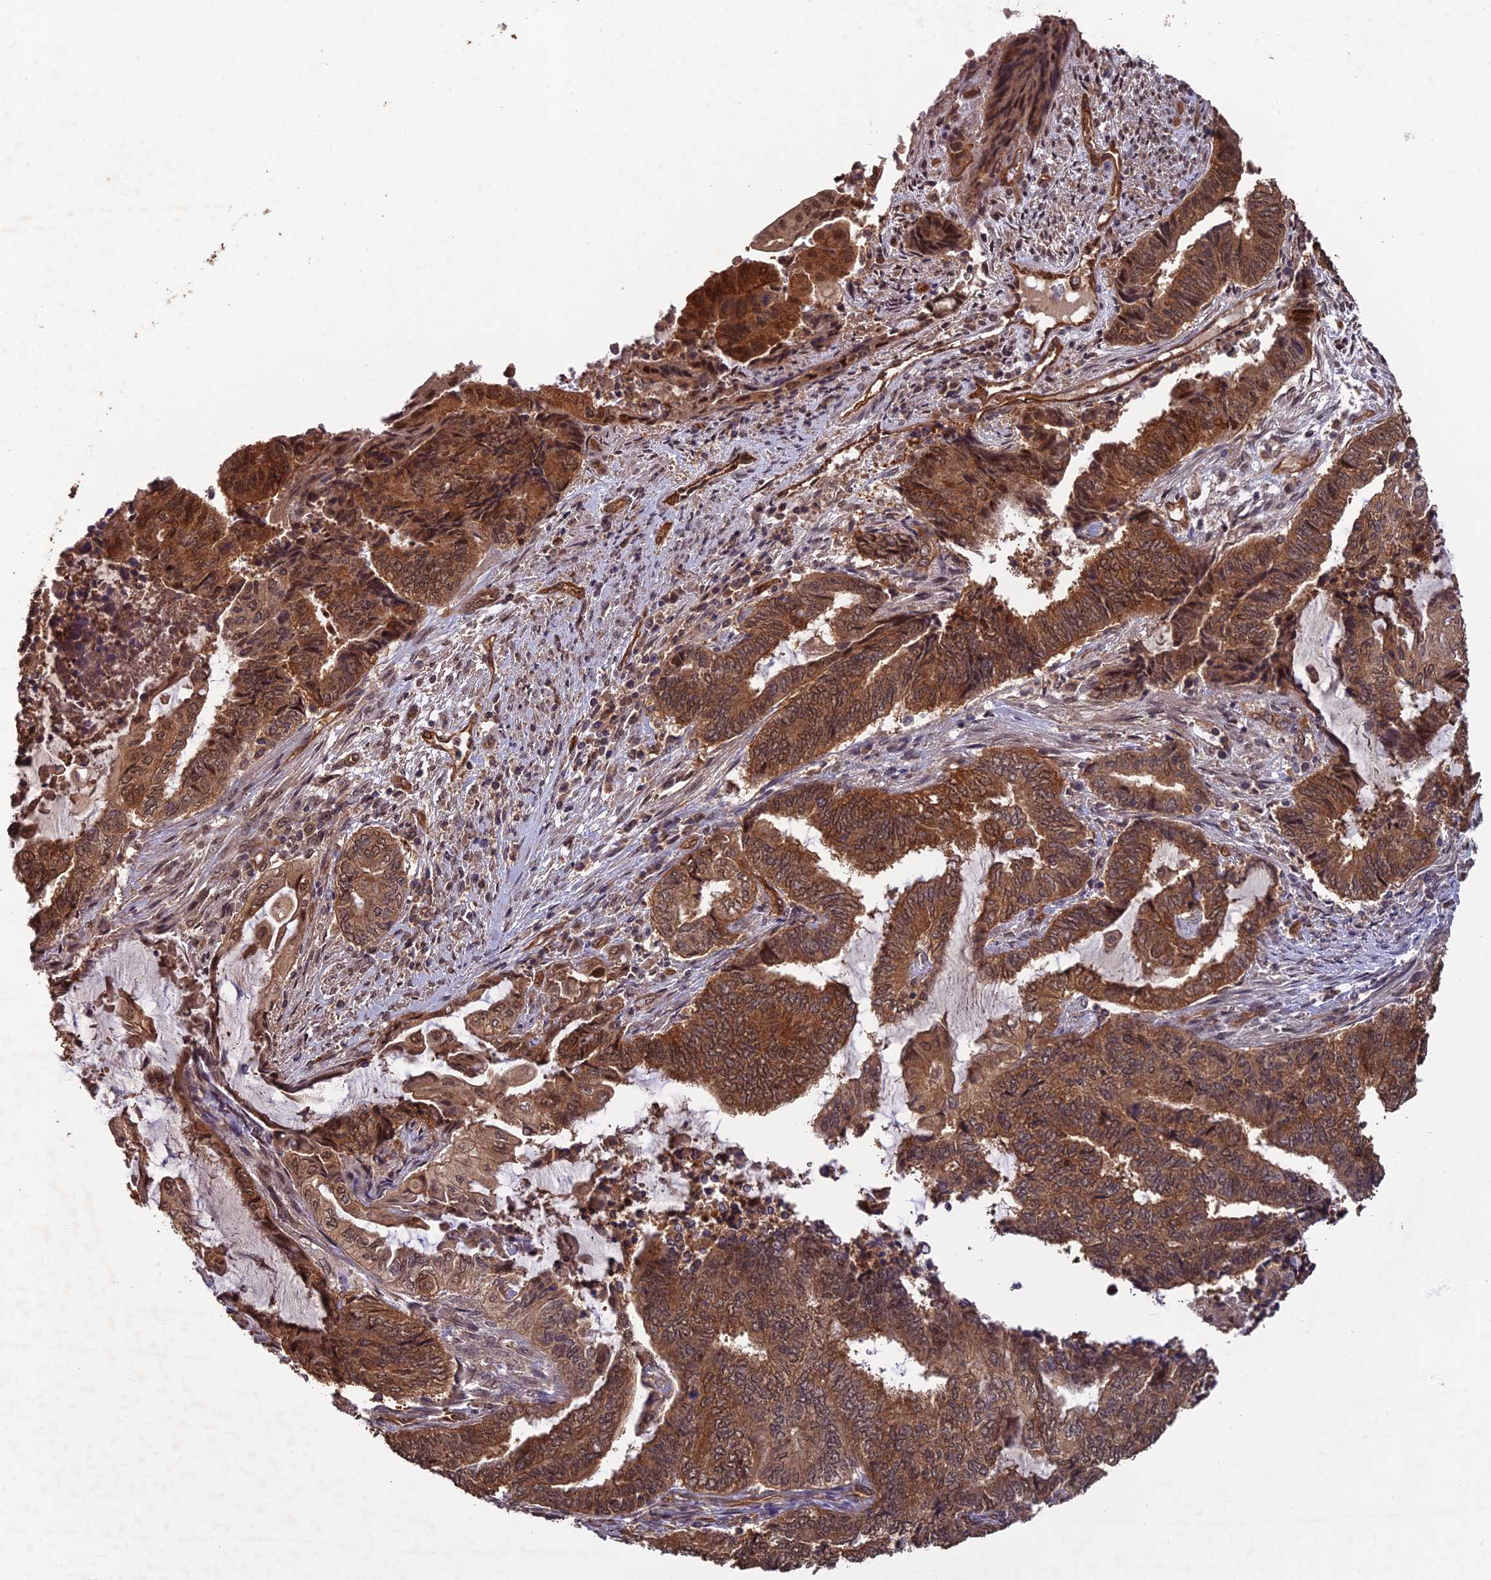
{"staining": {"intensity": "strong", "quantity": ">75%", "location": "cytoplasmic/membranous,nuclear"}, "tissue": "endometrial cancer", "cell_type": "Tumor cells", "image_type": "cancer", "snomed": [{"axis": "morphology", "description": "Adenocarcinoma, NOS"}, {"axis": "topography", "description": "Uterus"}, {"axis": "topography", "description": "Endometrium"}], "caption": "Protein expression by immunohistochemistry (IHC) exhibits strong cytoplasmic/membranous and nuclear positivity in approximately >75% of tumor cells in adenocarcinoma (endometrial).", "gene": "RALGAPA2", "patient": {"sex": "female", "age": 70}}